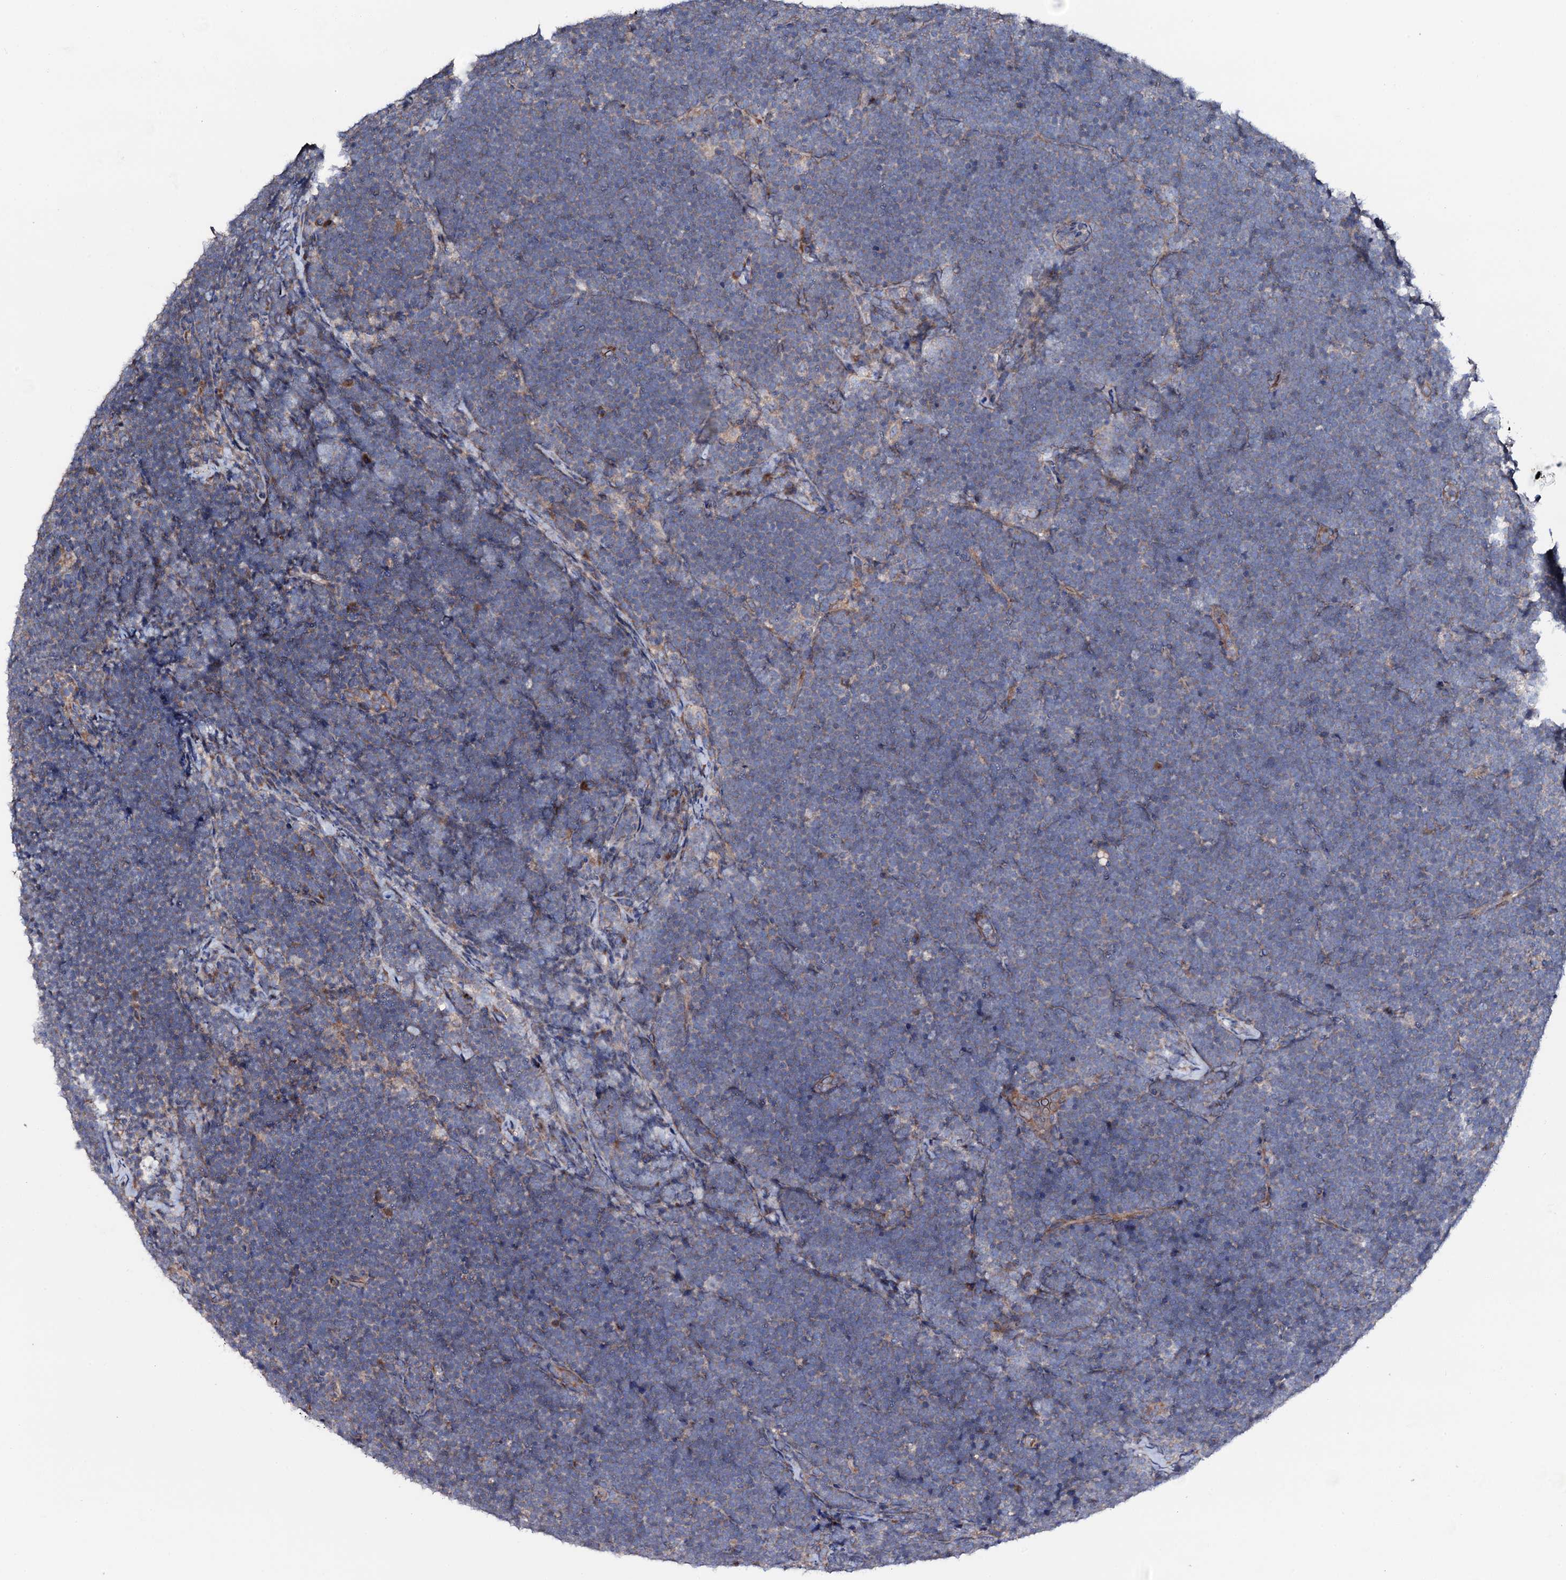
{"staining": {"intensity": "negative", "quantity": "none", "location": "none"}, "tissue": "lymphoma", "cell_type": "Tumor cells", "image_type": "cancer", "snomed": [{"axis": "morphology", "description": "Malignant lymphoma, non-Hodgkin's type, High grade"}, {"axis": "topography", "description": "Lymph node"}], "caption": "This is an immunohistochemistry (IHC) image of lymphoma. There is no expression in tumor cells.", "gene": "STARD13", "patient": {"sex": "male", "age": 13}}